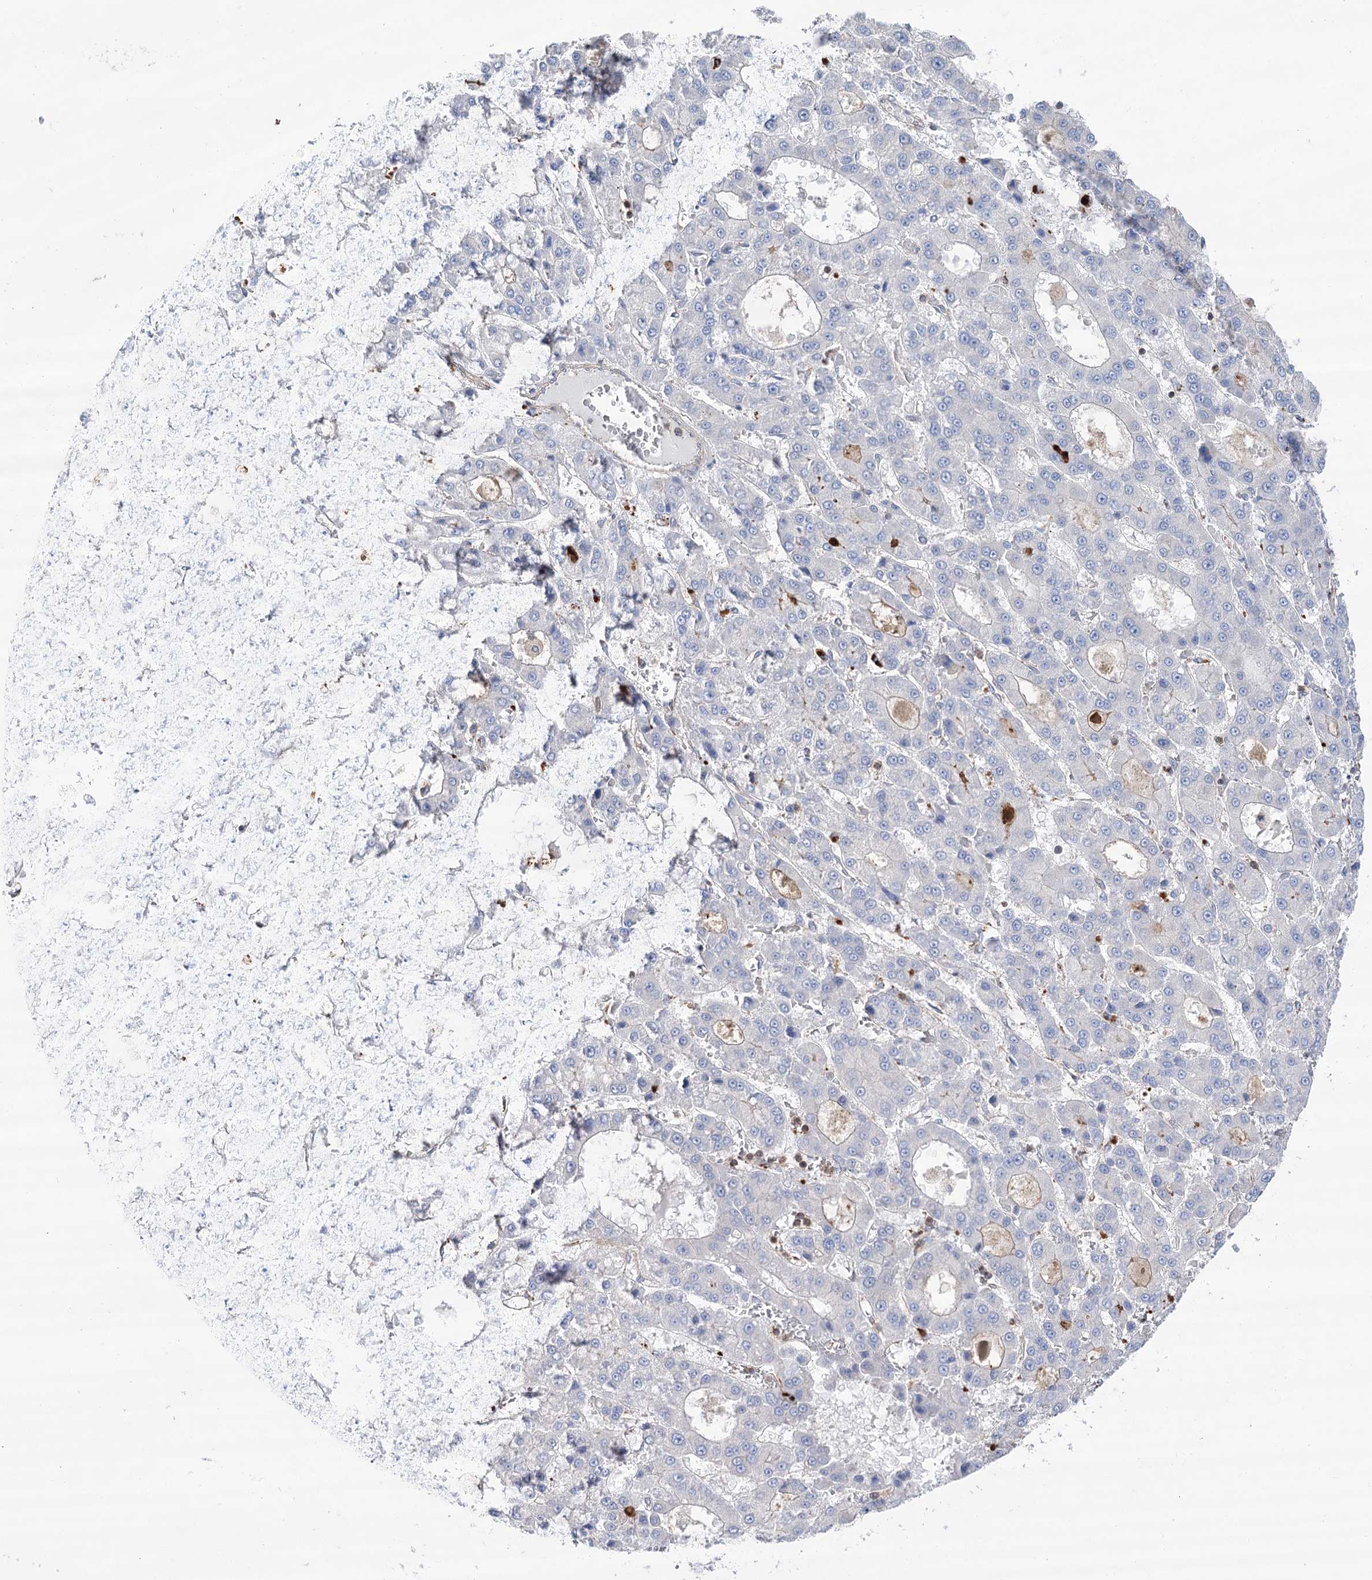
{"staining": {"intensity": "negative", "quantity": "none", "location": "none"}, "tissue": "liver cancer", "cell_type": "Tumor cells", "image_type": "cancer", "snomed": [{"axis": "morphology", "description": "Carcinoma, Hepatocellular, NOS"}, {"axis": "topography", "description": "Liver"}], "caption": "Immunohistochemistry photomicrograph of neoplastic tissue: human hepatocellular carcinoma (liver) stained with DAB (3,3'-diaminobenzidine) displays no significant protein staining in tumor cells.", "gene": "VPS37B", "patient": {"sex": "male", "age": 70}}